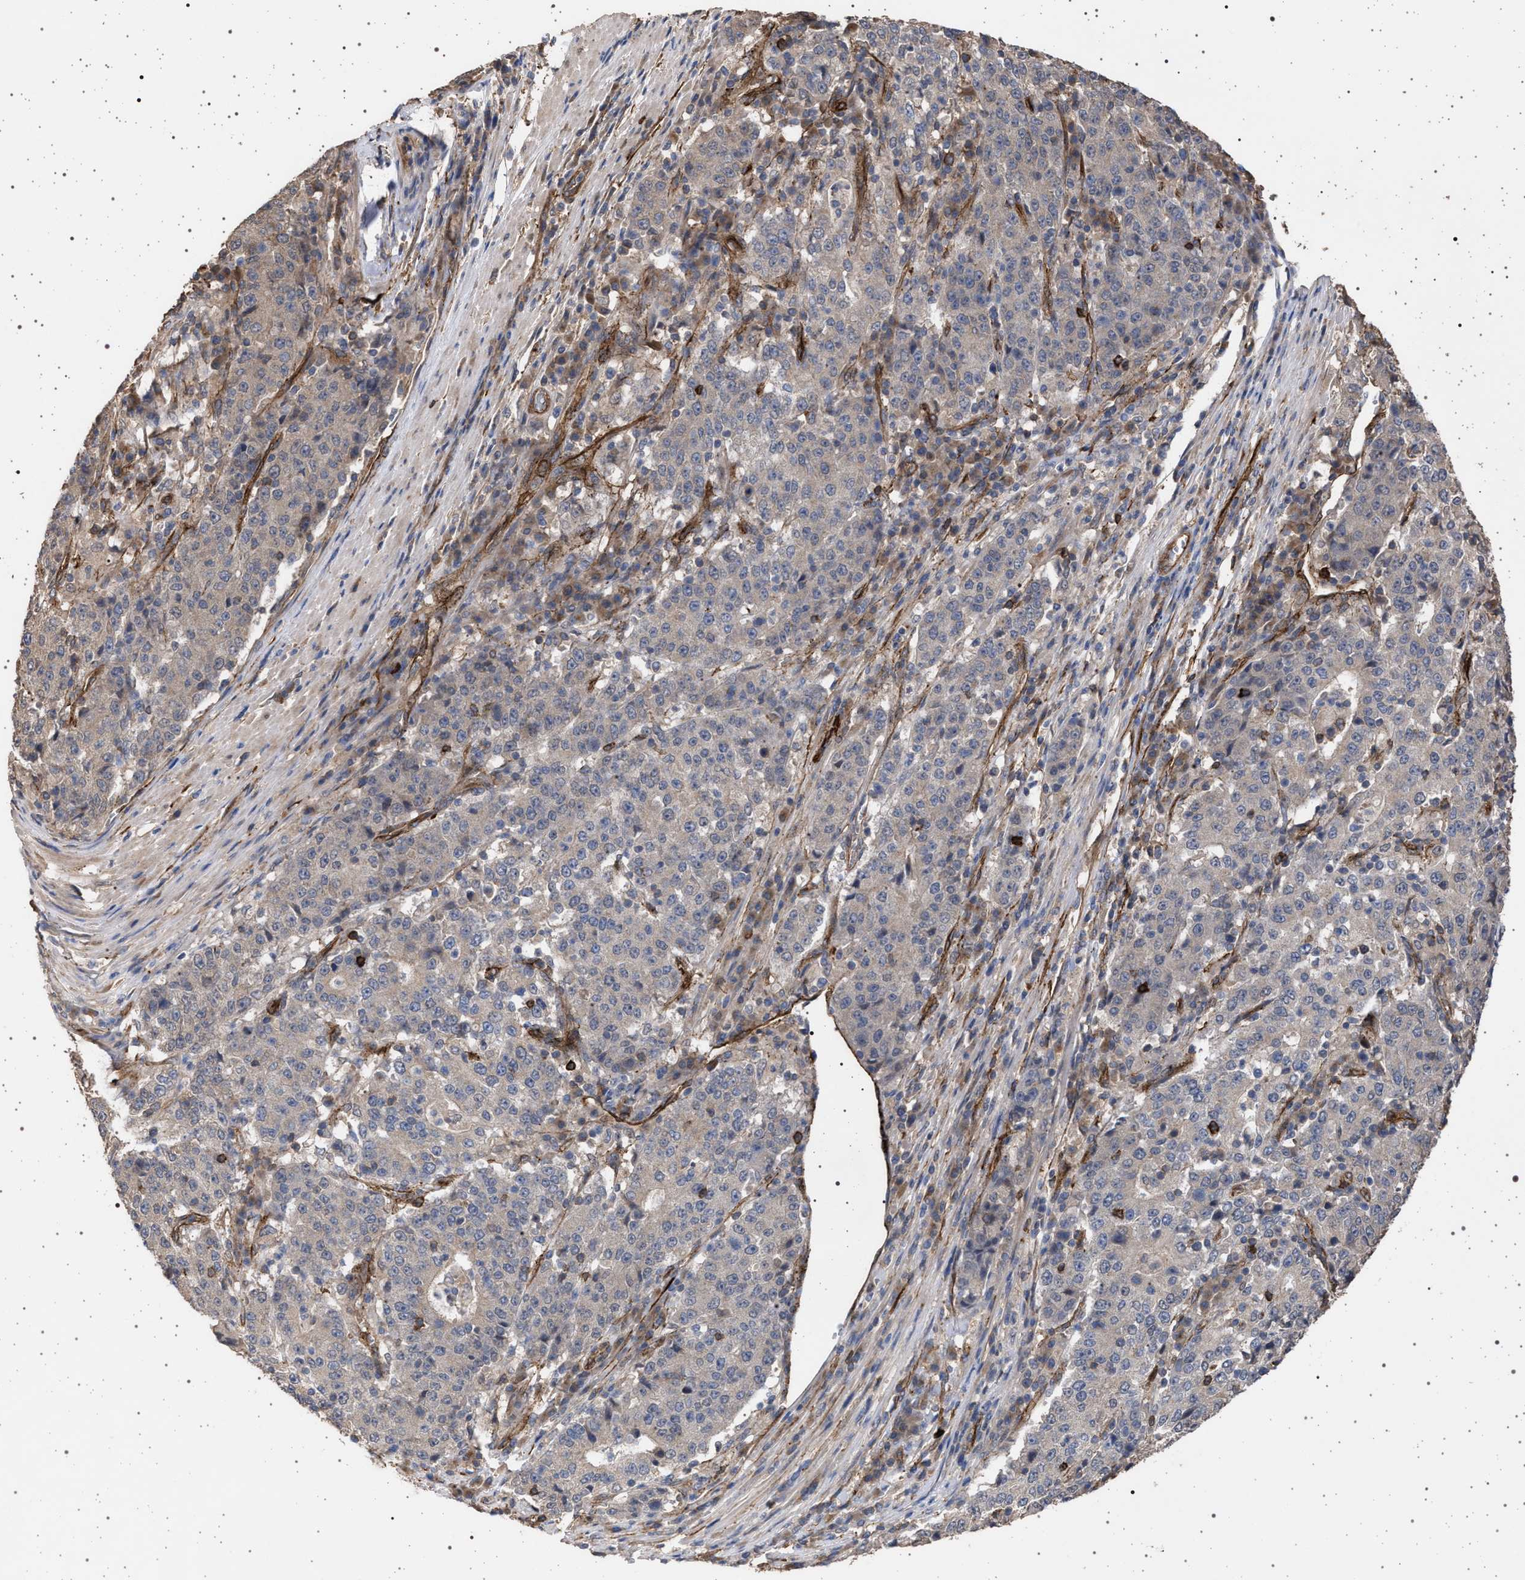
{"staining": {"intensity": "weak", "quantity": "<25%", "location": "cytoplasmic/membranous"}, "tissue": "stomach cancer", "cell_type": "Tumor cells", "image_type": "cancer", "snomed": [{"axis": "morphology", "description": "Adenocarcinoma, NOS"}, {"axis": "topography", "description": "Stomach"}], "caption": "Immunohistochemistry (IHC) photomicrograph of neoplastic tissue: human stomach cancer stained with DAB (3,3'-diaminobenzidine) shows no significant protein expression in tumor cells. The staining is performed using DAB (3,3'-diaminobenzidine) brown chromogen with nuclei counter-stained in using hematoxylin.", "gene": "IFT20", "patient": {"sex": "male", "age": 59}}